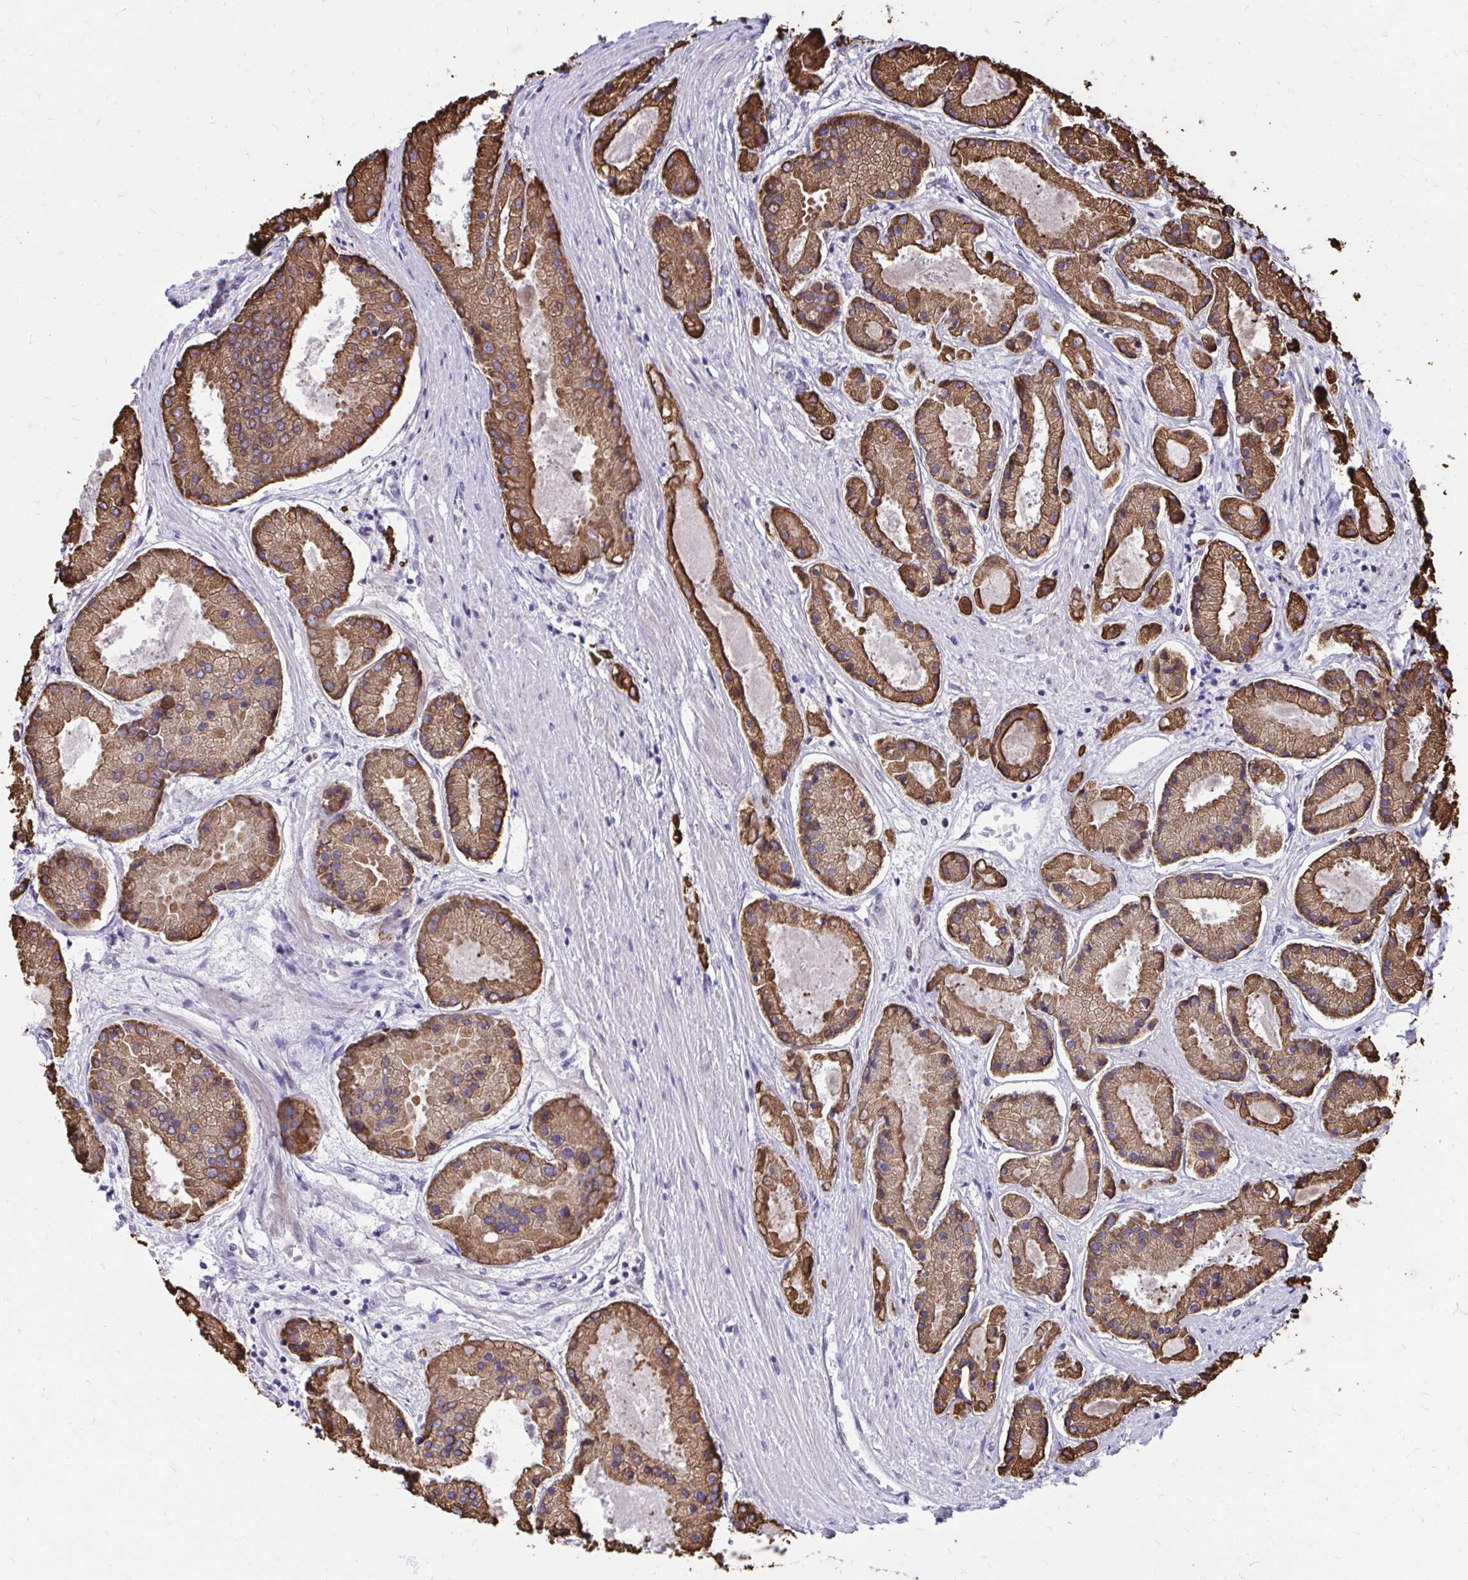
{"staining": {"intensity": "strong", "quantity": ">75%", "location": "cytoplasmic/membranous"}, "tissue": "prostate cancer", "cell_type": "Tumor cells", "image_type": "cancer", "snomed": [{"axis": "morphology", "description": "Adenocarcinoma, High grade"}, {"axis": "topography", "description": "Prostate"}], "caption": "A brown stain shows strong cytoplasmic/membranous expression of a protein in prostate cancer tumor cells. The staining was performed using DAB to visualize the protein expression in brown, while the nuclei were stained in blue with hematoxylin (Magnification: 20x).", "gene": "ANKRD30B", "patient": {"sex": "male", "age": 67}}